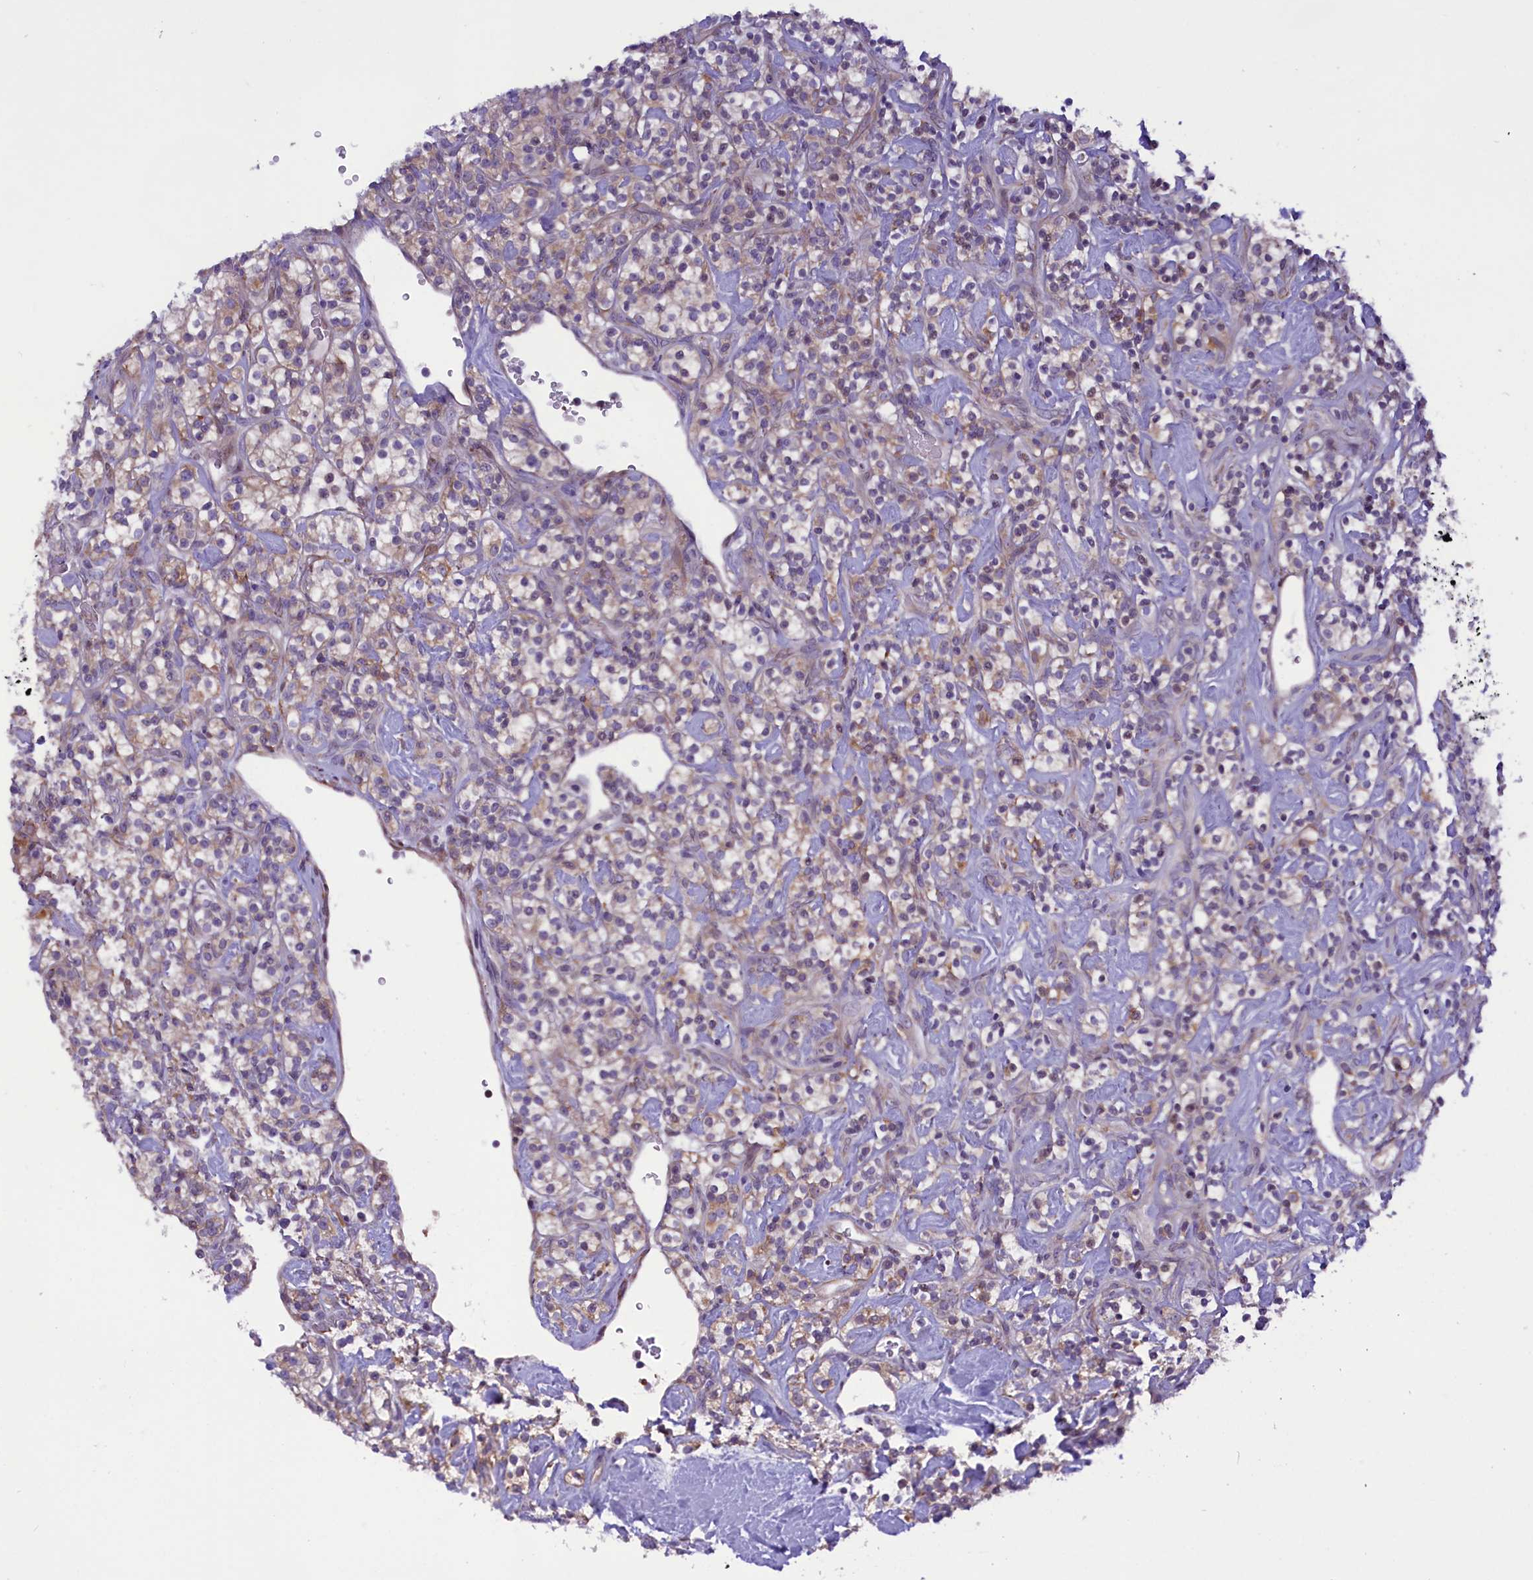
{"staining": {"intensity": "weak", "quantity": ">75%", "location": "cytoplasmic/membranous"}, "tissue": "renal cancer", "cell_type": "Tumor cells", "image_type": "cancer", "snomed": [{"axis": "morphology", "description": "Adenocarcinoma, NOS"}, {"axis": "topography", "description": "Kidney"}], "caption": "Brown immunohistochemical staining in renal cancer (adenocarcinoma) displays weak cytoplasmic/membranous expression in approximately >75% of tumor cells. The protein of interest is stained brown, and the nuclei are stained in blue (DAB IHC with brightfield microscopy, high magnification).", "gene": "MIEF2", "patient": {"sex": "male", "age": 77}}